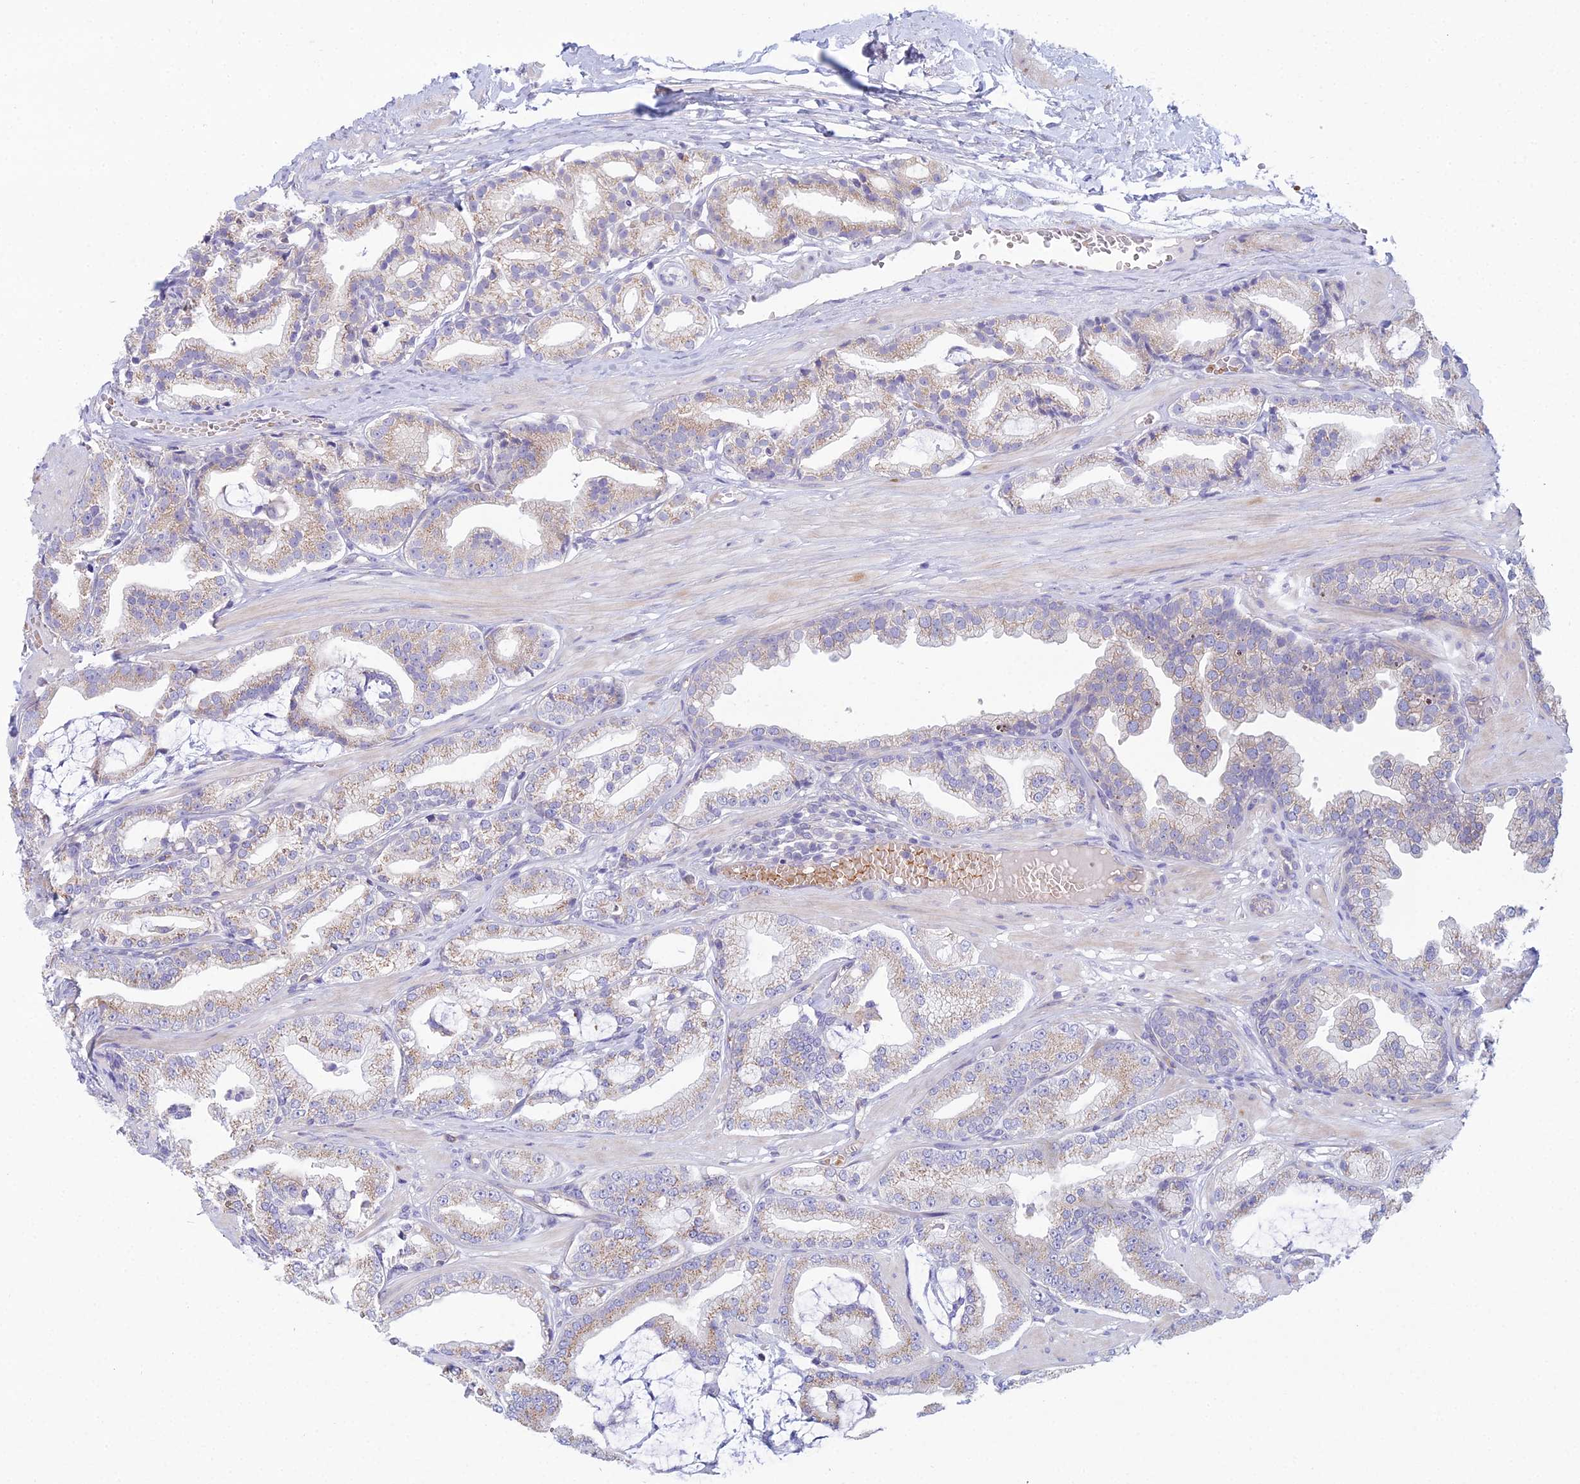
{"staining": {"intensity": "weak", "quantity": "25%-75%", "location": "cytoplasmic/membranous"}, "tissue": "prostate cancer", "cell_type": "Tumor cells", "image_type": "cancer", "snomed": [{"axis": "morphology", "description": "Adenocarcinoma, High grade"}, {"axis": "topography", "description": "Prostate"}], "caption": "The immunohistochemical stain labels weak cytoplasmic/membranous positivity in tumor cells of prostate cancer (adenocarcinoma (high-grade)) tissue. (DAB IHC, brown staining for protein, blue staining for nuclei).", "gene": "ZNF564", "patient": {"sex": "male", "age": 71}}